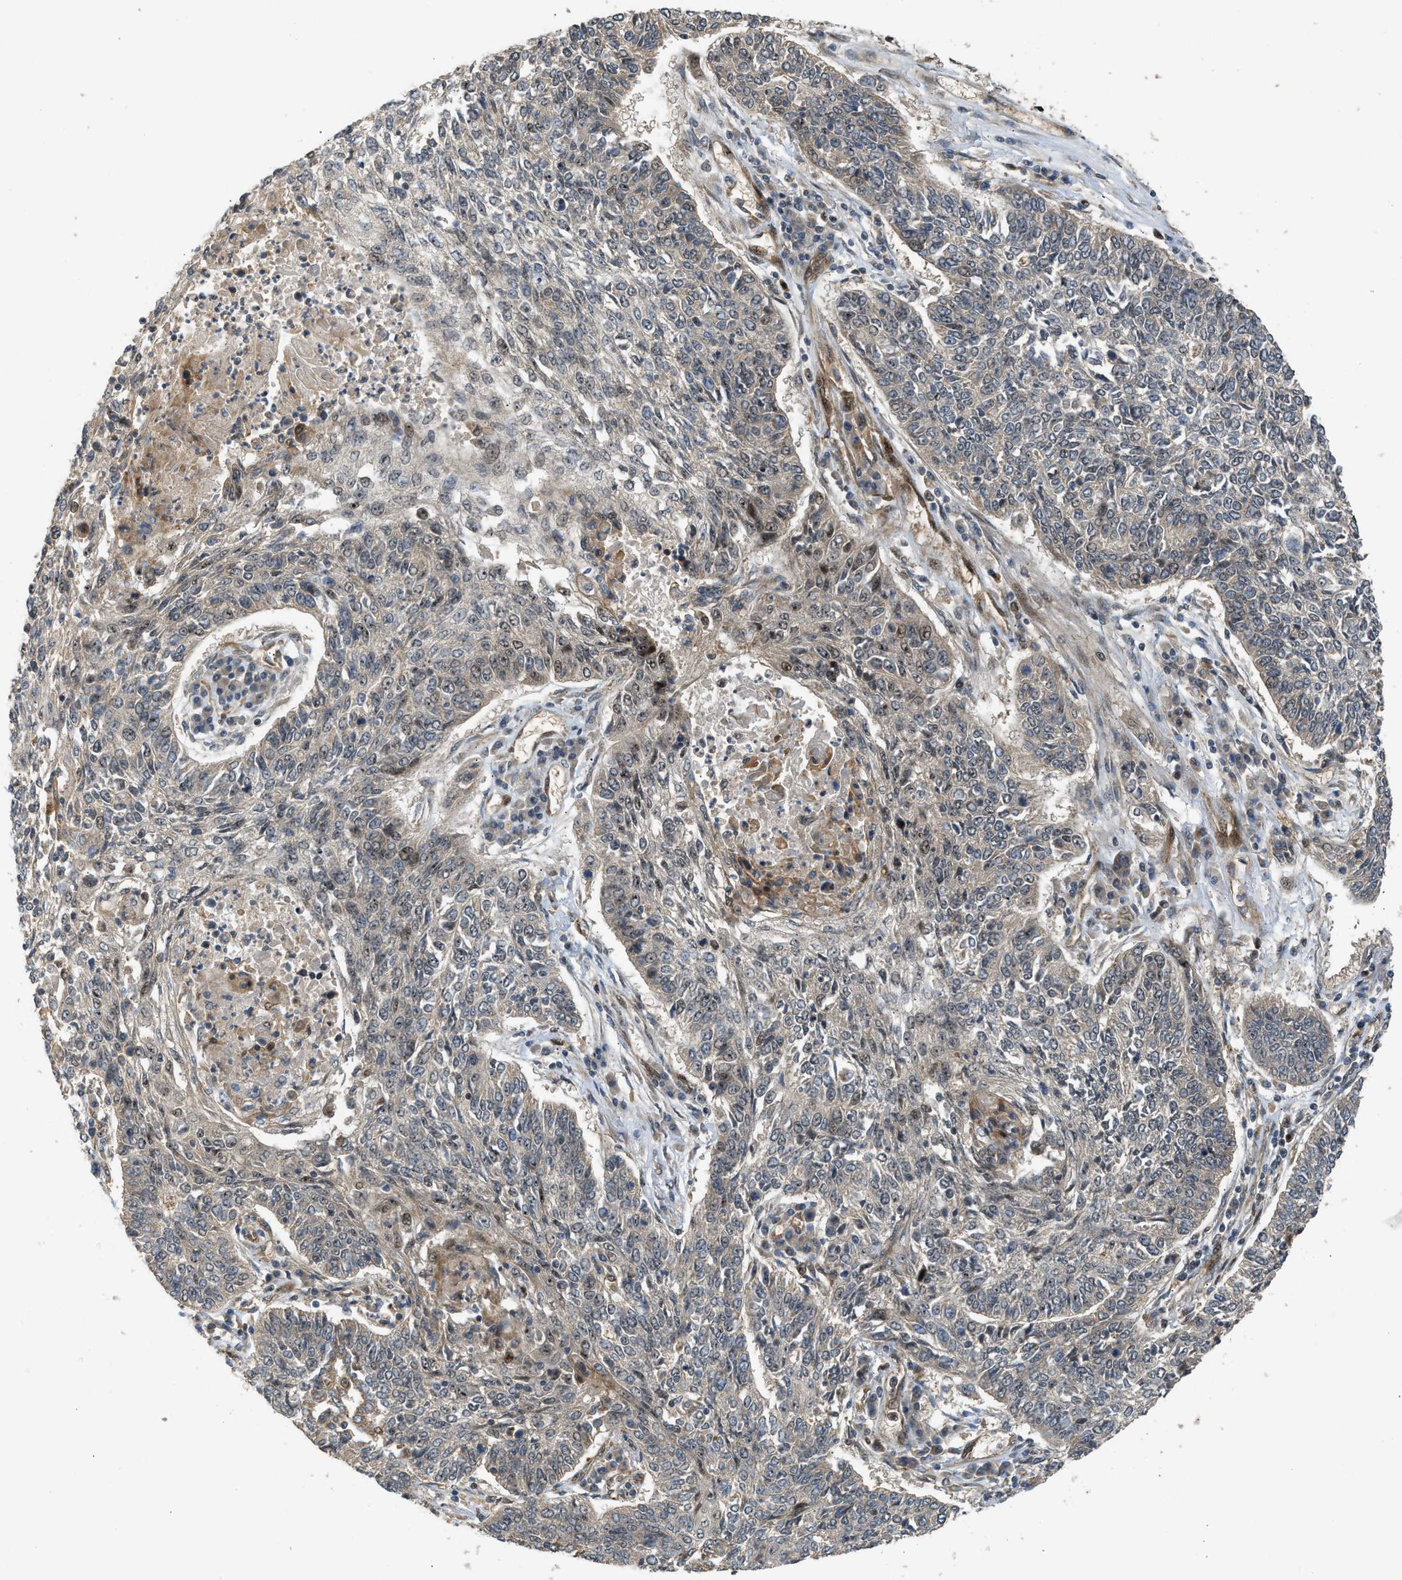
{"staining": {"intensity": "negative", "quantity": "none", "location": "none"}, "tissue": "lung cancer", "cell_type": "Tumor cells", "image_type": "cancer", "snomed": [{"axis": "morphology", "description": "Normal tissue, NOS"}, {"axis": "morphology", "description": "Squamous cell carcinoma, NOS"}, {"axis": "topography", "description": "Cartilage tissue"}, {"axis": "topography", "description": "Bronchus"}, {"axis": "topography", "description": "Lung"}], "caption": "Tumor cells show no significant staining in lung squamous cell carcinoma. (Brightfield microscopy of DAB (3,3'-diaminobenzidine) immunohistochemistry at high magnification).", "gene": "GET1", "patient": {"sex": "female", "age": 49}}